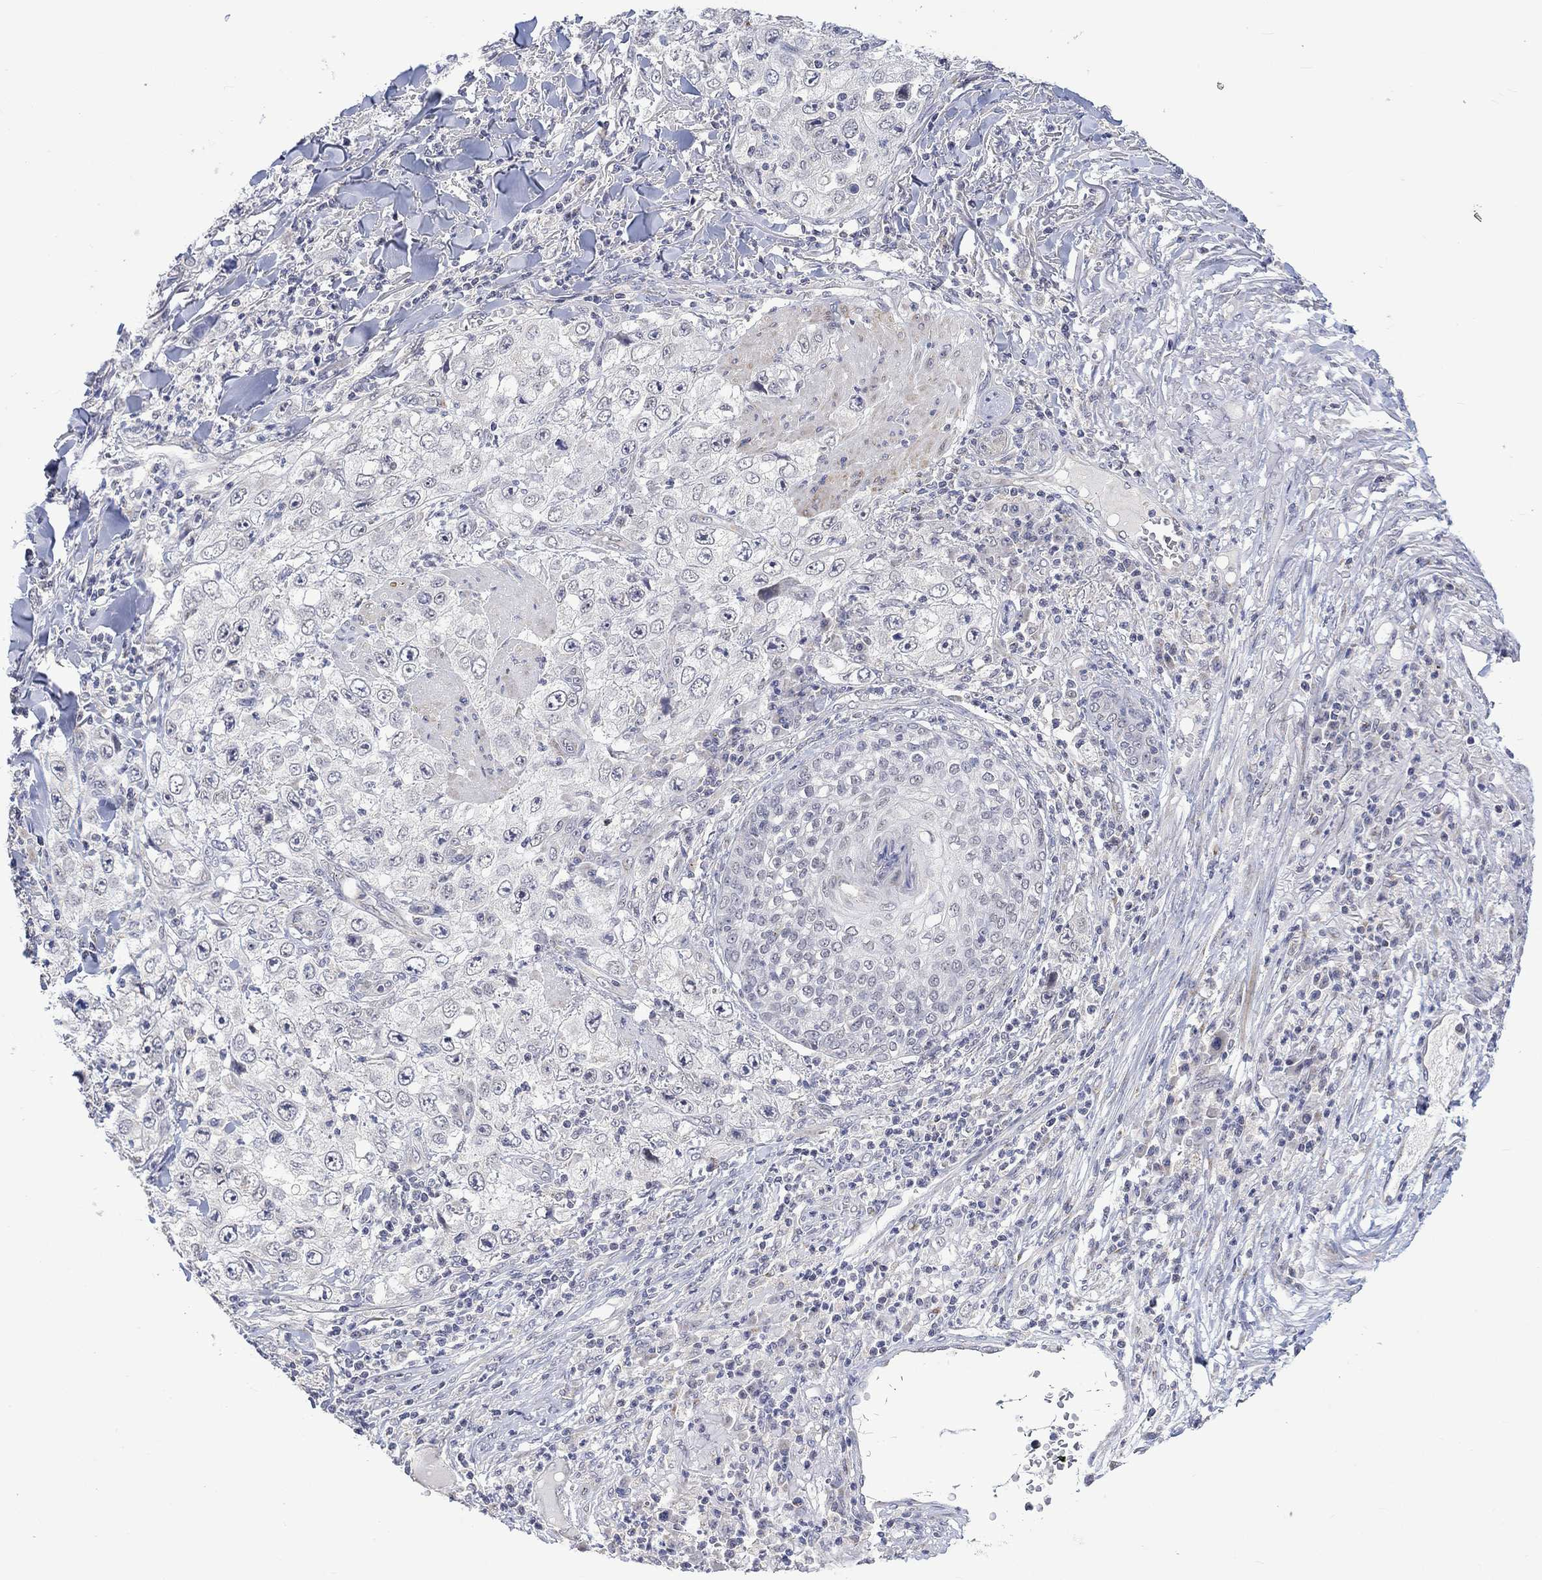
{"staining": {"intensity": "negative", "quantity": "none", "location": "none"}, "tissue": "skin cancer", "cell_type": "Tumor cells", "image_type": "cancer", "snomed": [{"axis": "morphology", "description": "Squamous cell carcinoma, NOS"}, {"axis": "topography", "description": "Skin"}], "caption": "Skin squamous cell carcinoma was stained to show a protein in brown. There is no significant positivity in tumor cells.", "gene": "SLC48A1", "patient": {"sex": "male", "age": 82}}